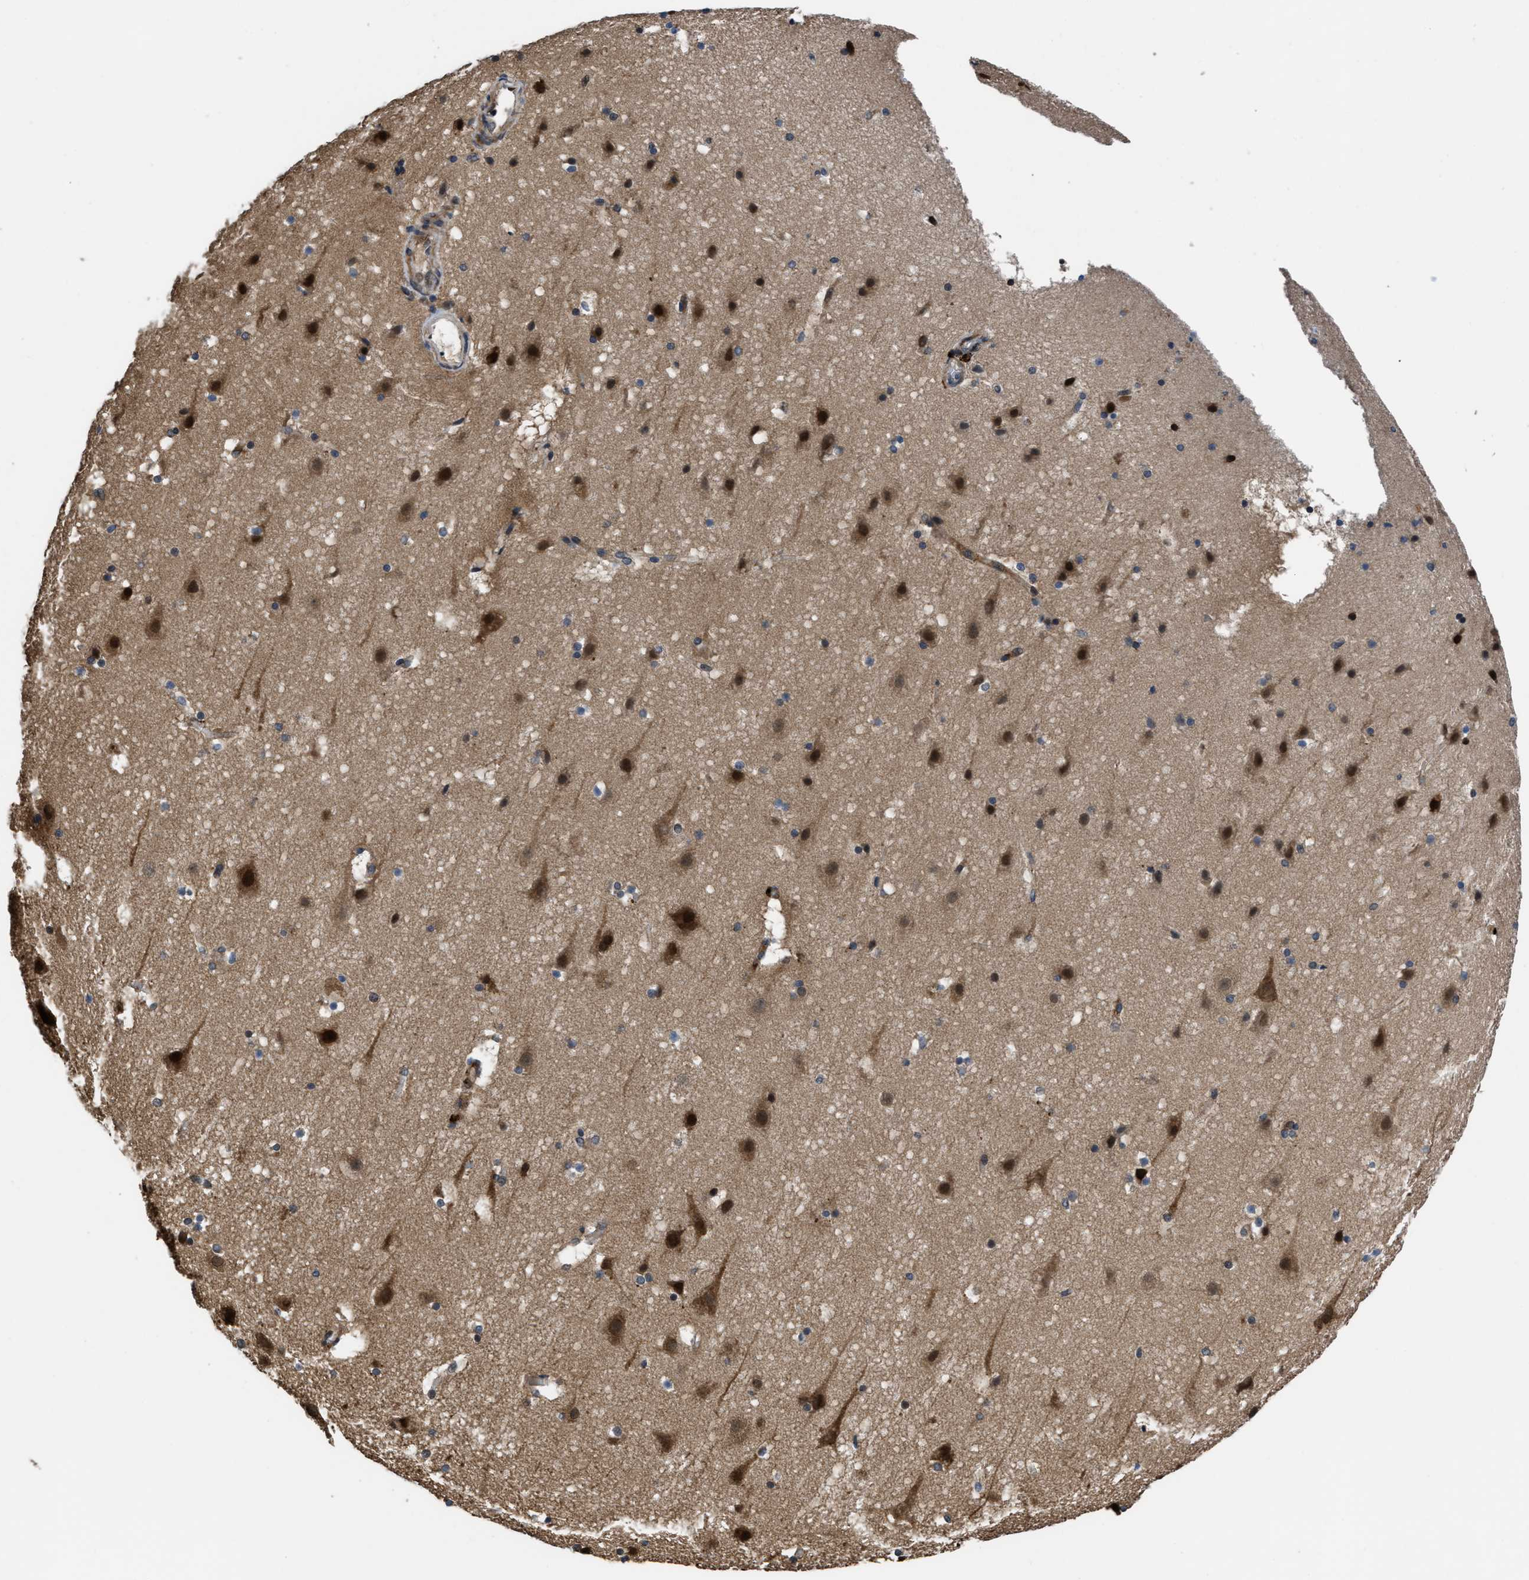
{"staining": {"intensity": "weak", "quantity": ">75%", "location": "cytoplasmic/membranous"}, "tissue": "cerebral cortex", "cell_type": "Endothelial cells", "image_type": "normal", "snomed": [{"axis": "morphology", "description": "Normal tissue, NOS"}, {"axis": "topography", "description": "Cerebral cortex"}], "caption": "A histopathology image showing weak cytoplasmic/membranous positivity in about >75% of endothelial cells in normal cerebral cortex, as visualized by brown immunohistochemical staining.", "gene": "CTBS", "patient": {"sex": "male", "age": 45}}